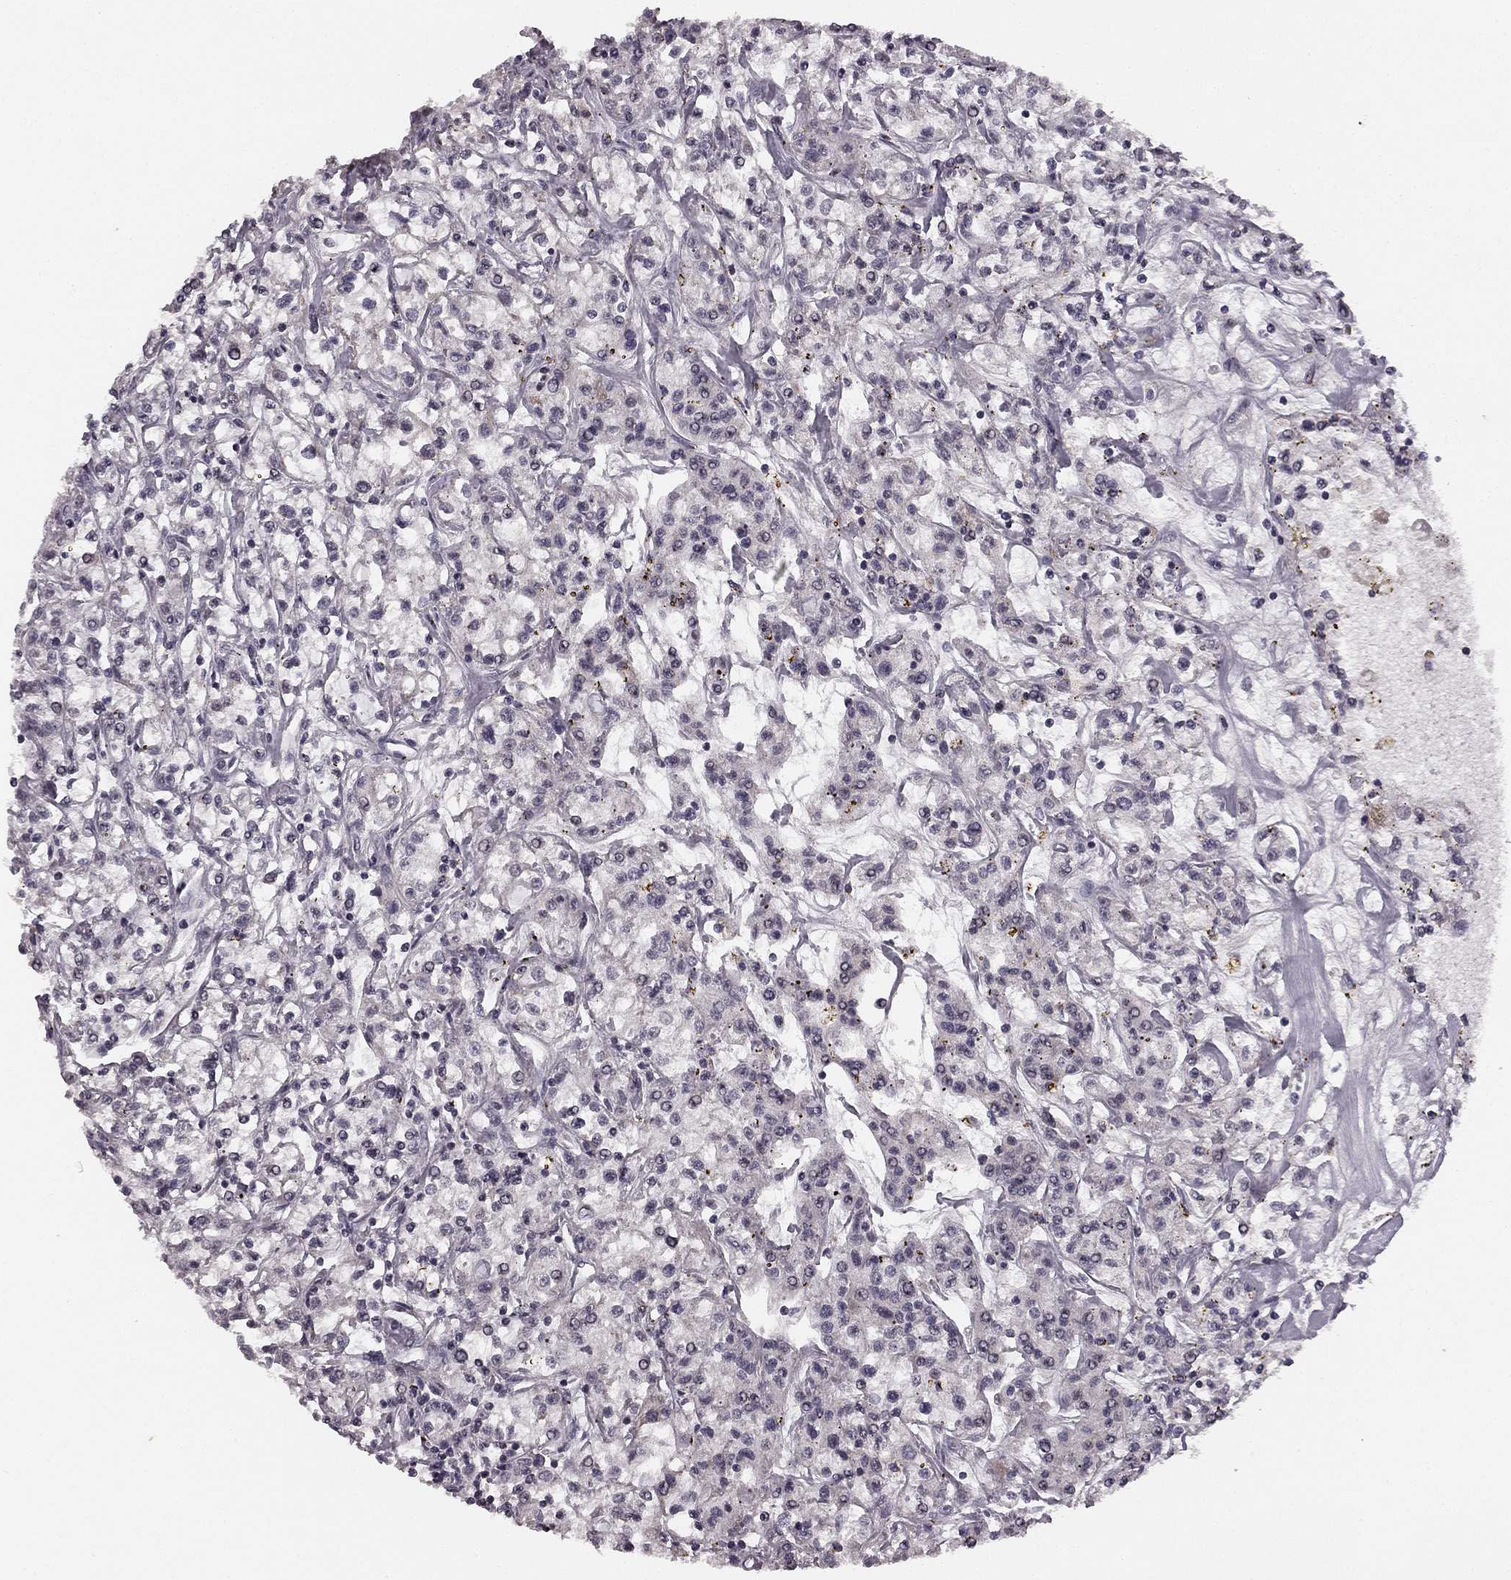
{"staining": {"intensity": "negative", "quantity": "none", "location": "none"}, "tissue": "renal cancer", "cell_type": "Tumor cells", "image_type": "cancer", "snomed": [{"axis": "morphology", "description": "Adenocarcinoma, NOS"}, {"axis": "topography", "description": "Kidney"}], "caption": "Image shows no protein staining in tumor cells of adenocarcinoma (renal) tissue.", "gene": "HCN4", "patient": {"sex": "female", "age": 59}}